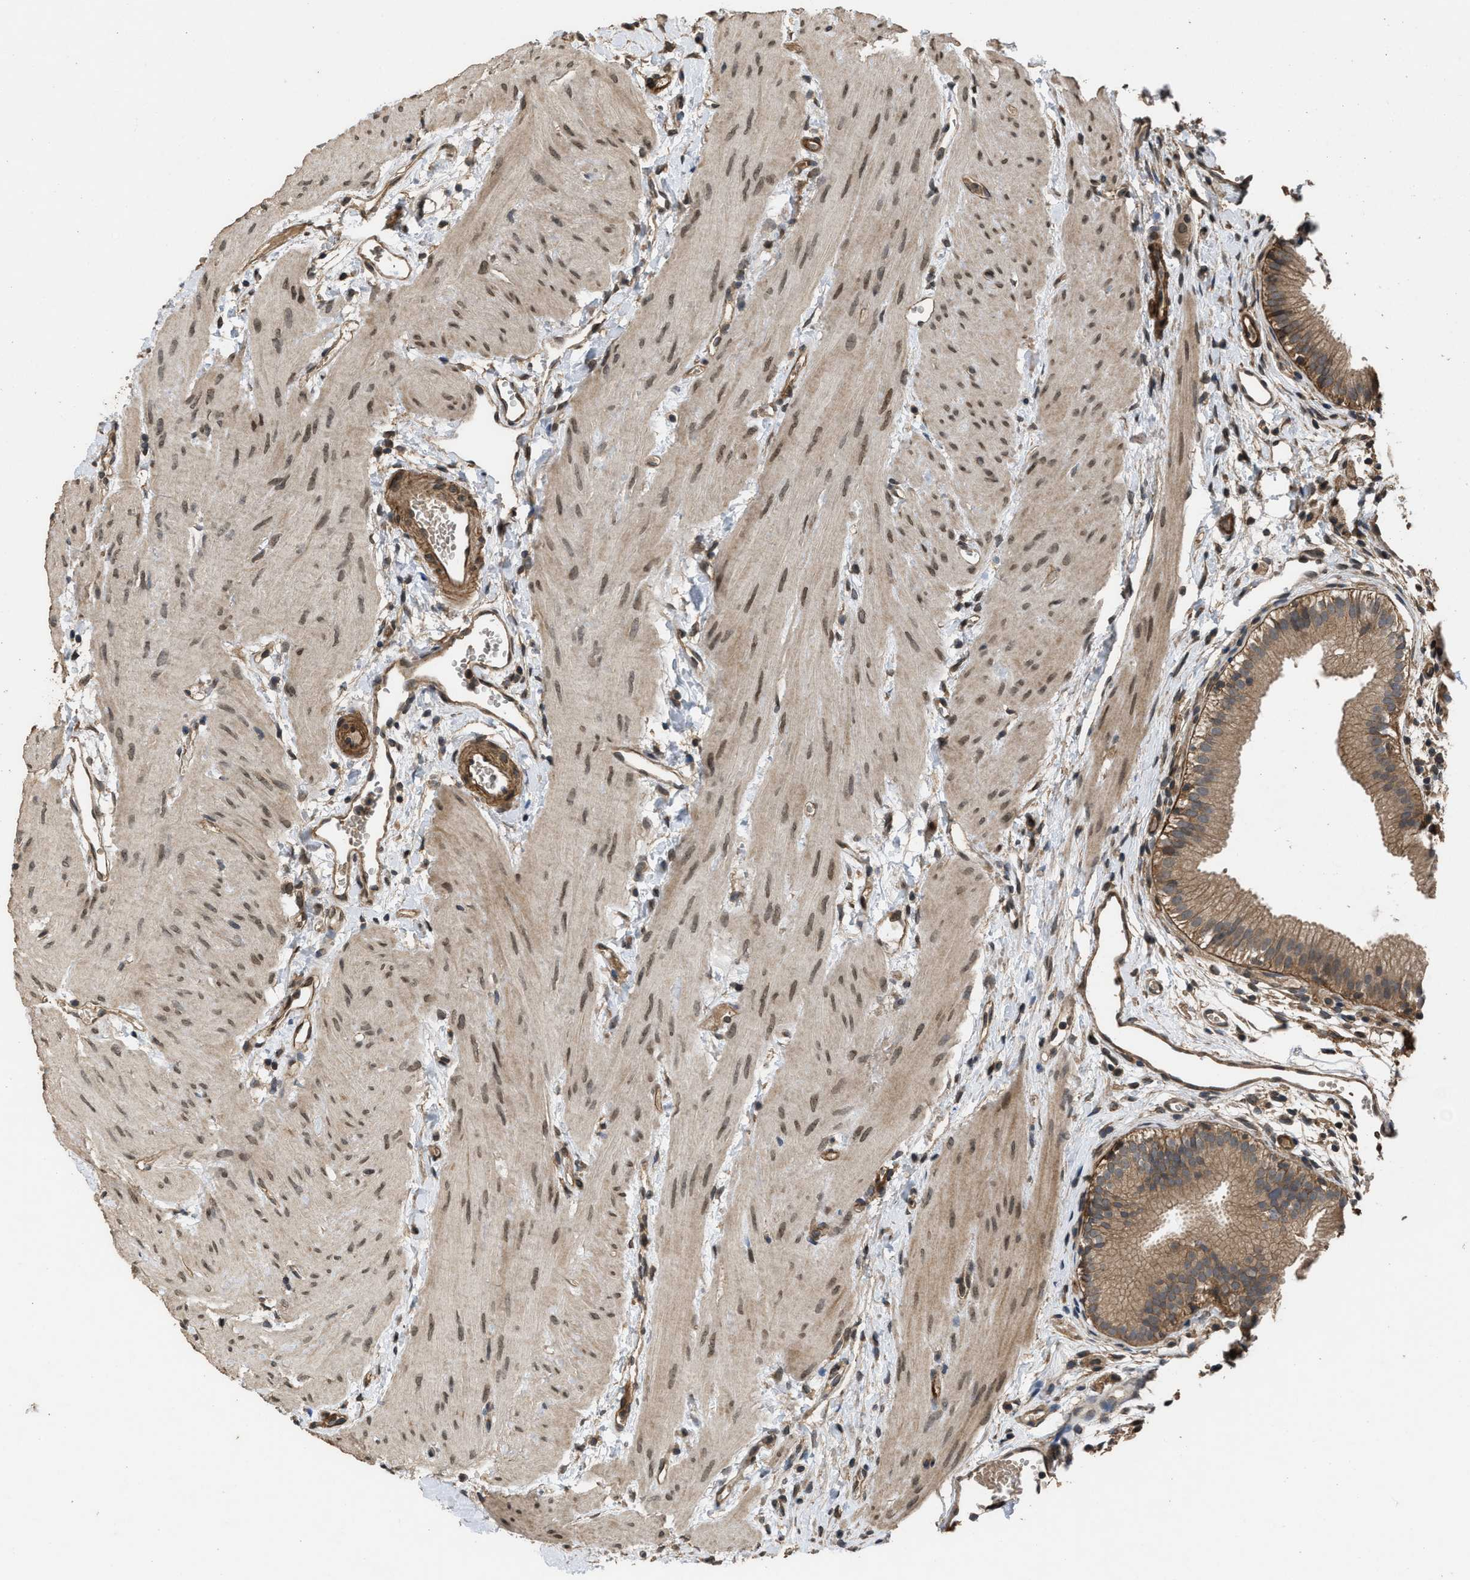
{"staining": {"intensity": "moderate", "quantity": ">75%", "location": "cytoplasmic/membranous"}, "tissue": "gallbladder", "cell_type": "Glandular cells", "image_type": "normal", "snomed": [{"axis": "morphology", "description": "Normal tissue, NOS"}, {"axis": "topography", "description": "Gallbladder"}], "caption": "Immunohistochemistry photomicrograph of benign human gallbladder stained for a protein (brown), which demonstrates medium levels of moderate cytoplasmic/membranous staining in approximately >75% of glandular cells.", "gene": "UTRN", "patient": {"sex": "female", "age": 26}}